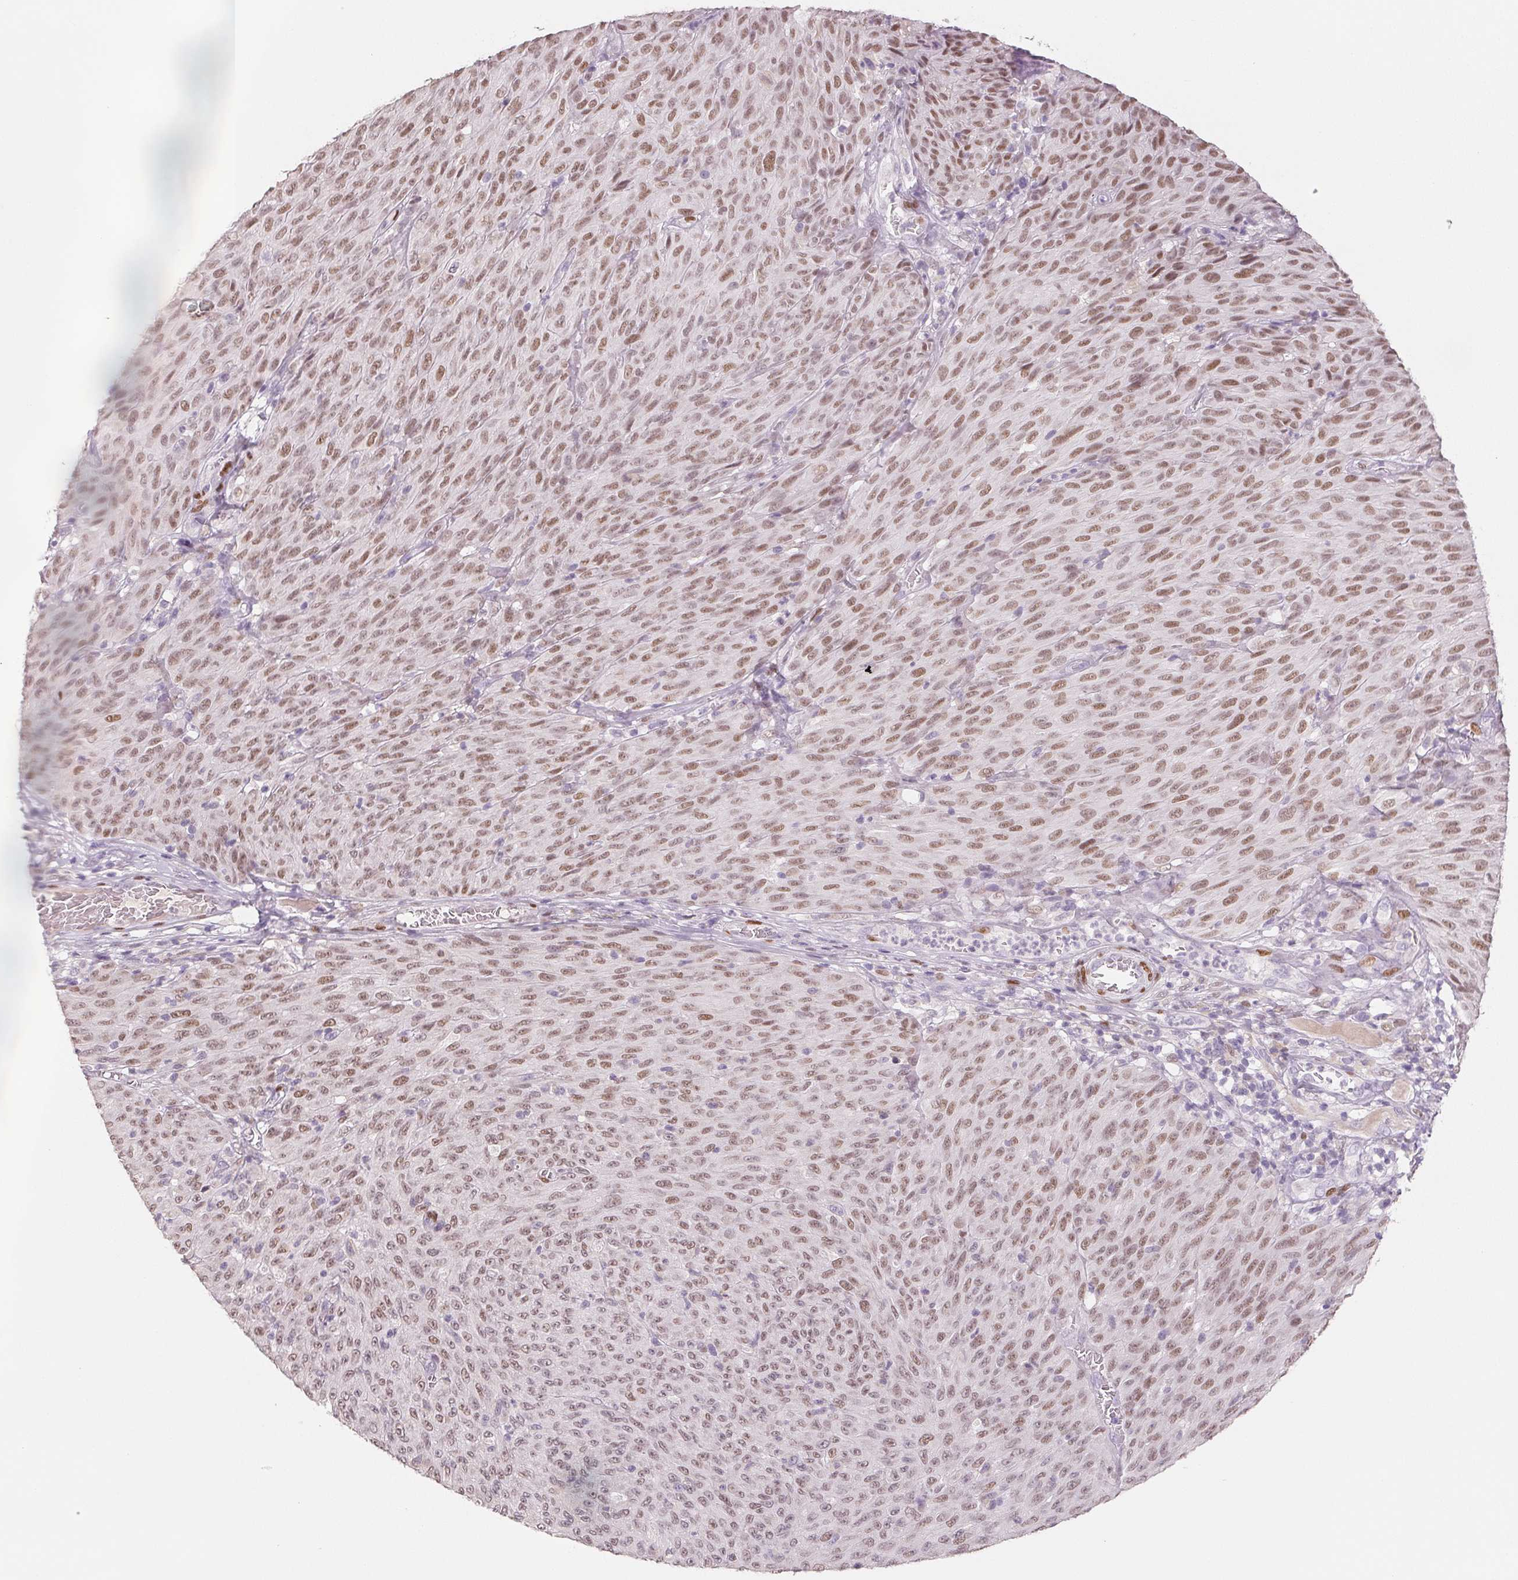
{"staining": {"intensity": "moderate", "quantity": ">75%", "location": "nuclear"}, "tissue": "melanoma", "cell_type": "Tumor cells", "image_type": "cancer", "snomed": [{"axis": "morphology", "description": "Malignant melanoma, NOS"}, {"axis": "topography", "description": "Skin"}], "caption": "A medium amount of moderate nuclear expression is identified in approximately >75% of tumor cells in melanoma tissue.", "gene": "SMARCD3", "patient": {"sex": "male", "age": 85}}